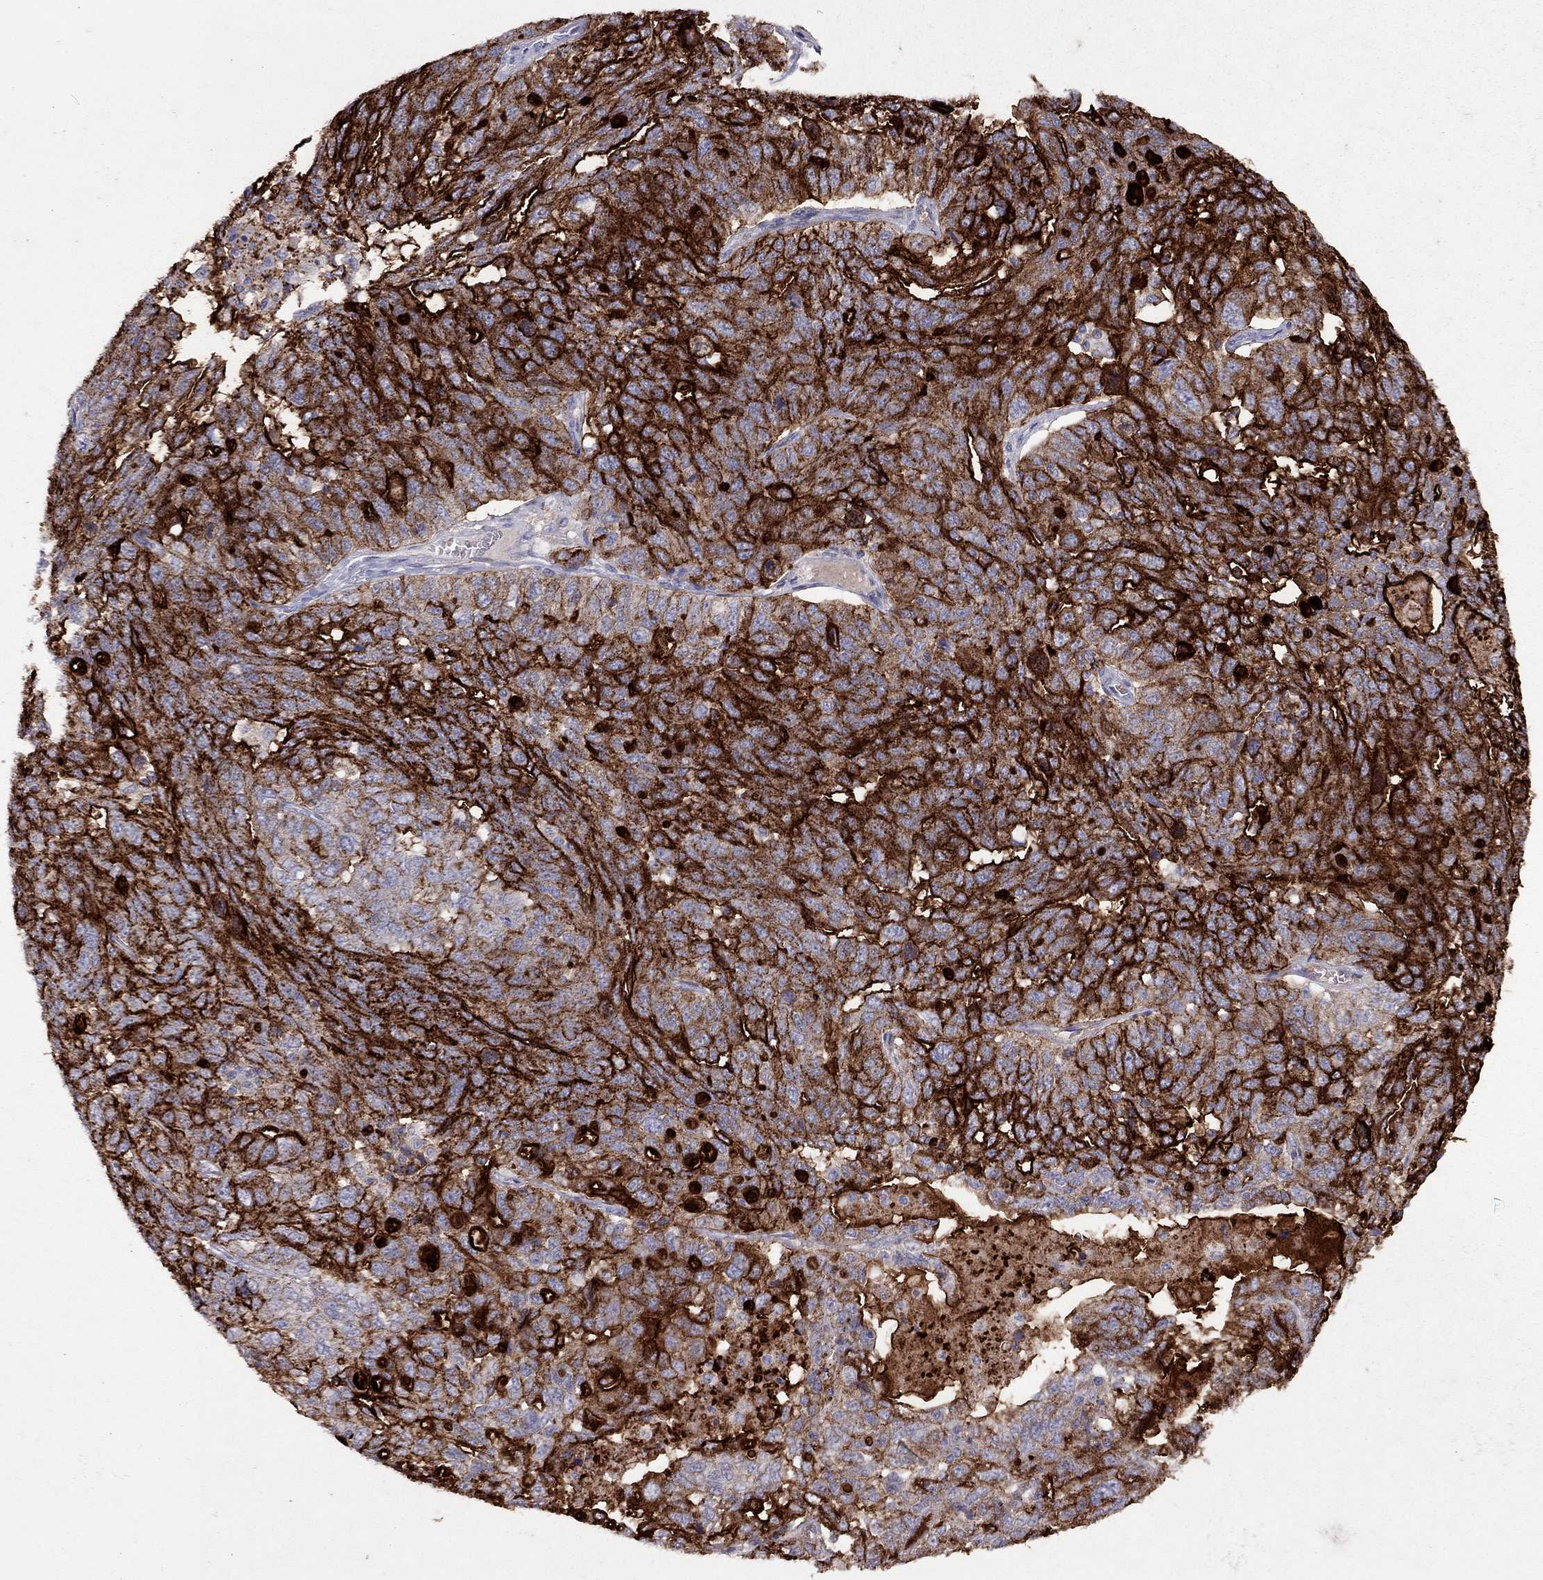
{"staining": {"intensity": "strong", "quantity": ">75%", "location": "cytoplasmic/membranous"}, "tissue": "ovarian cancer", "cell_type": "Tumor cells", "image_type": "cancer", "snomed": [{"axis": "morphology", "description": "Cystadenocarcinoma, serous, NOS"}, {"axis": "topography", "description": "Ovary"}], "caption": "A brown stain shows strong cytoplasmic/membranous staining of a protein in ovarian cancer tumor cells.", "gene": "MUC16", "patient": {"sex": "female", "age": 71}}